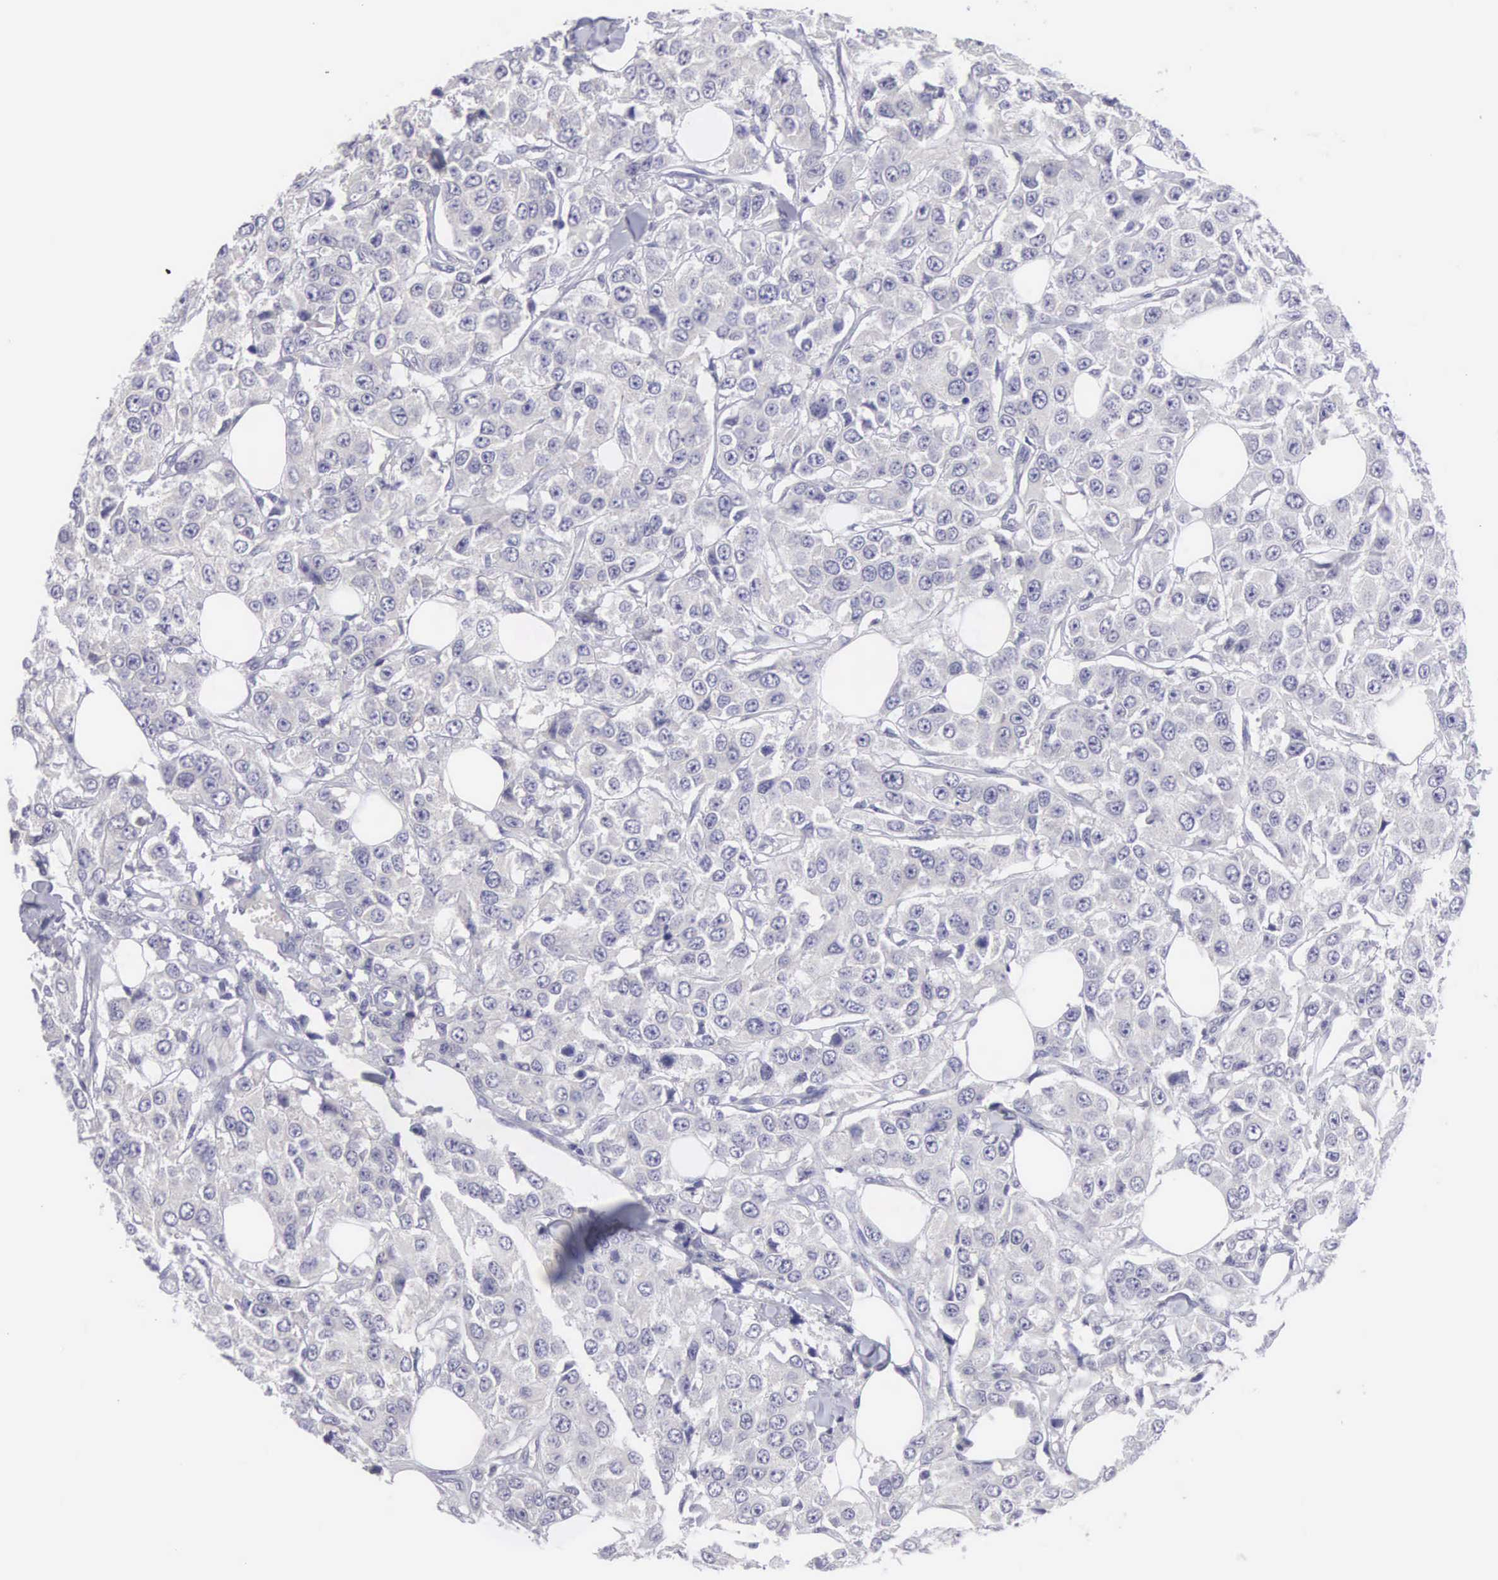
{"staining": {"intensity": "negative", "quantity": "none", "location": "none"}, "tissue": "breast cancer", "cell_type": "Tumor cells", "image_type": "cancer", "snomed": [{"axis": "morphology", "description": "Duct carcinoma"}, {"axis": "topography", "description": "Breast"}], "caption": "Human breast cancer stained for a protein using immunohistochemistry exhibits no positivity in tumor cells.", "gene": "SLITRK4", "patient": {"sex": "female", "age": 58}}